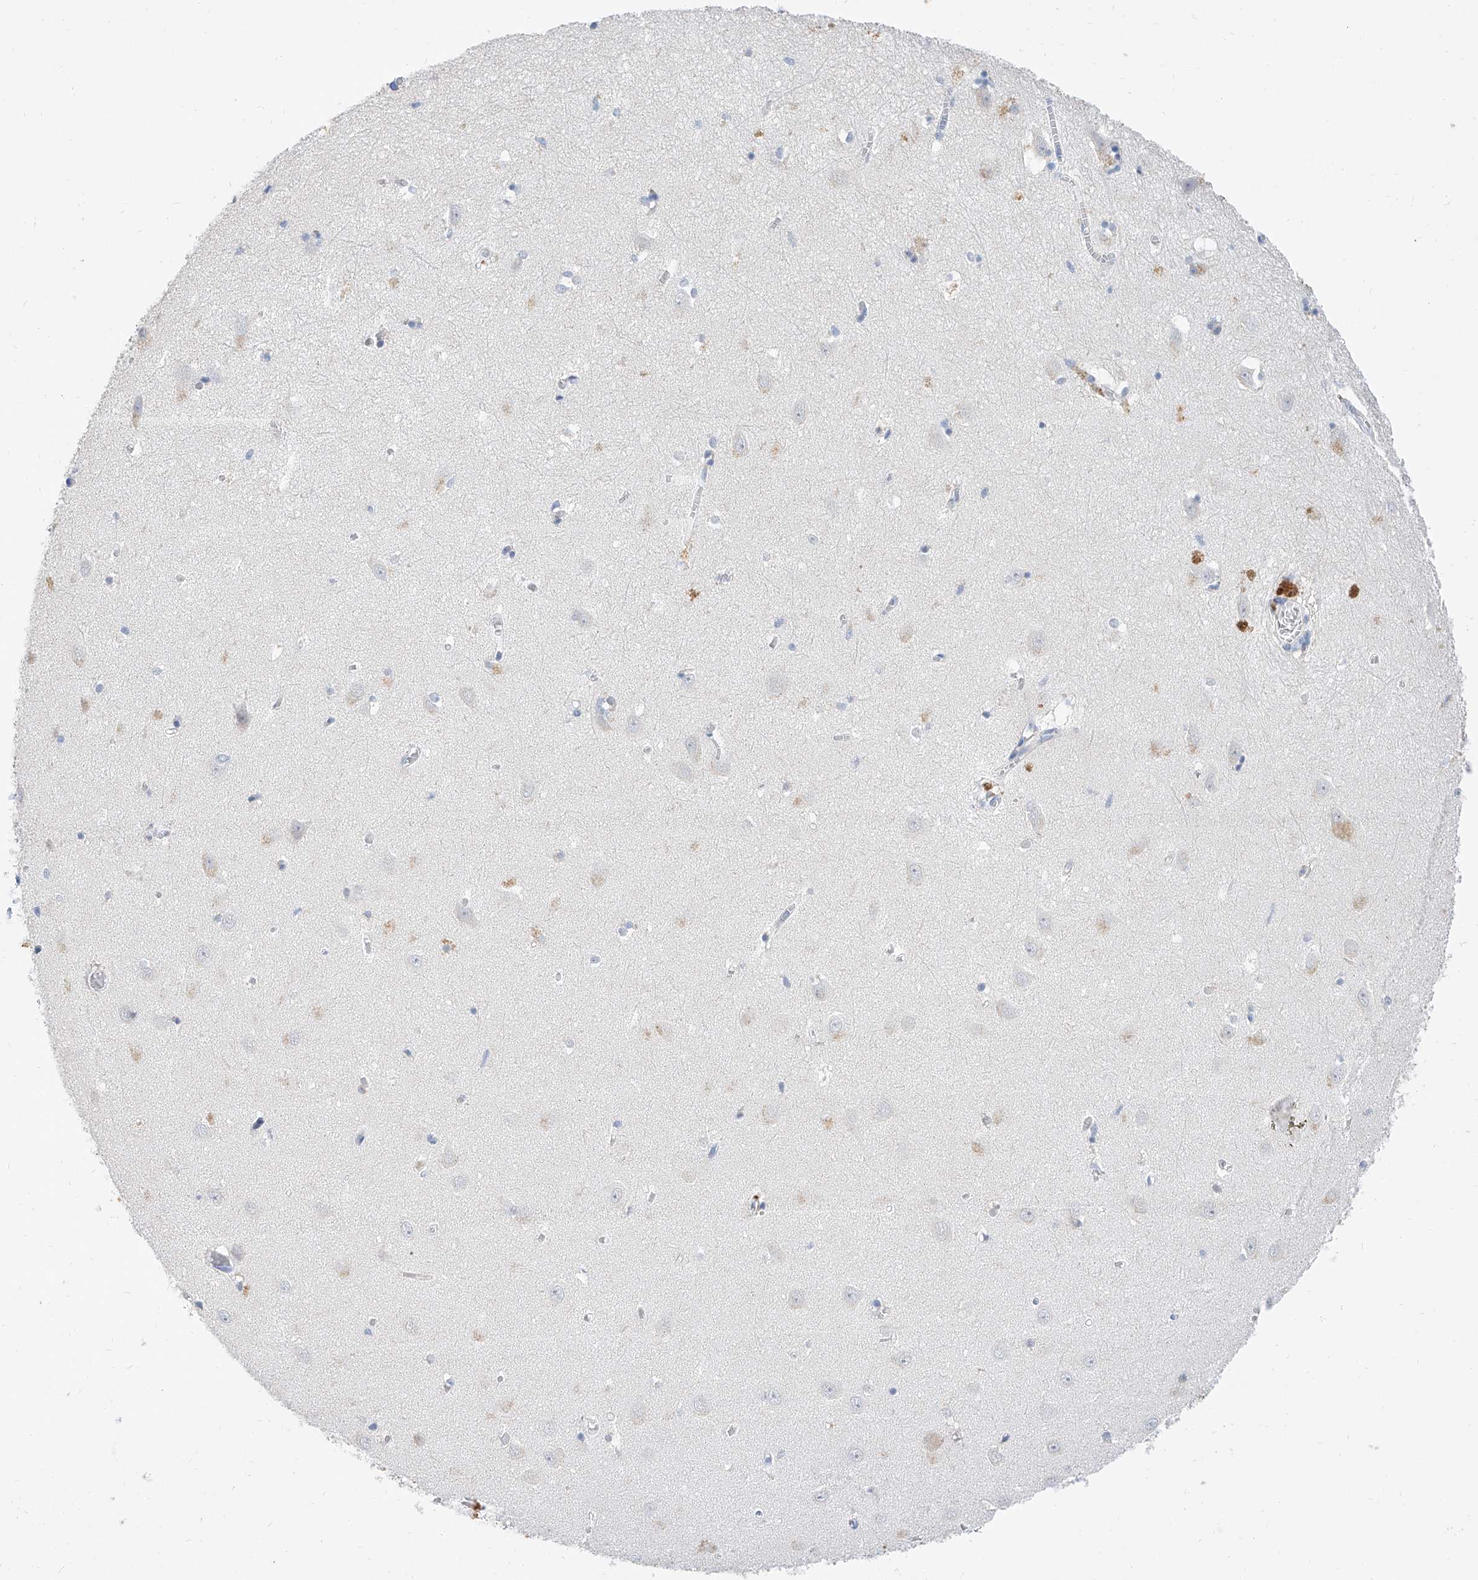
{"staining": {"intensity": "negative", "quantity": "none", "location": "none"}, "tissue": "hippocampus", "cell_type": "Glial cells", "image_type": "normal", "snomed": [{"axis": "morphology", "description": "Normal tissue, NOS"}, {"axis": "topography", "description": "Hippocampus"}], "caption": "High magnification brightfield microscopy of benign hippocampus stained with DAB (3,3'-diaminobenzidine) (brown) and counterstained with hematoxylin (blue): glial cells show no significant positivity. Brightfield microscopy of immunohistochemistry (IHC) stained with DAB (brown) and hematoxylin (blue), captured at high magnification.", "gene": "BPTF", "patient": {"sex": "female", "age": 64}}